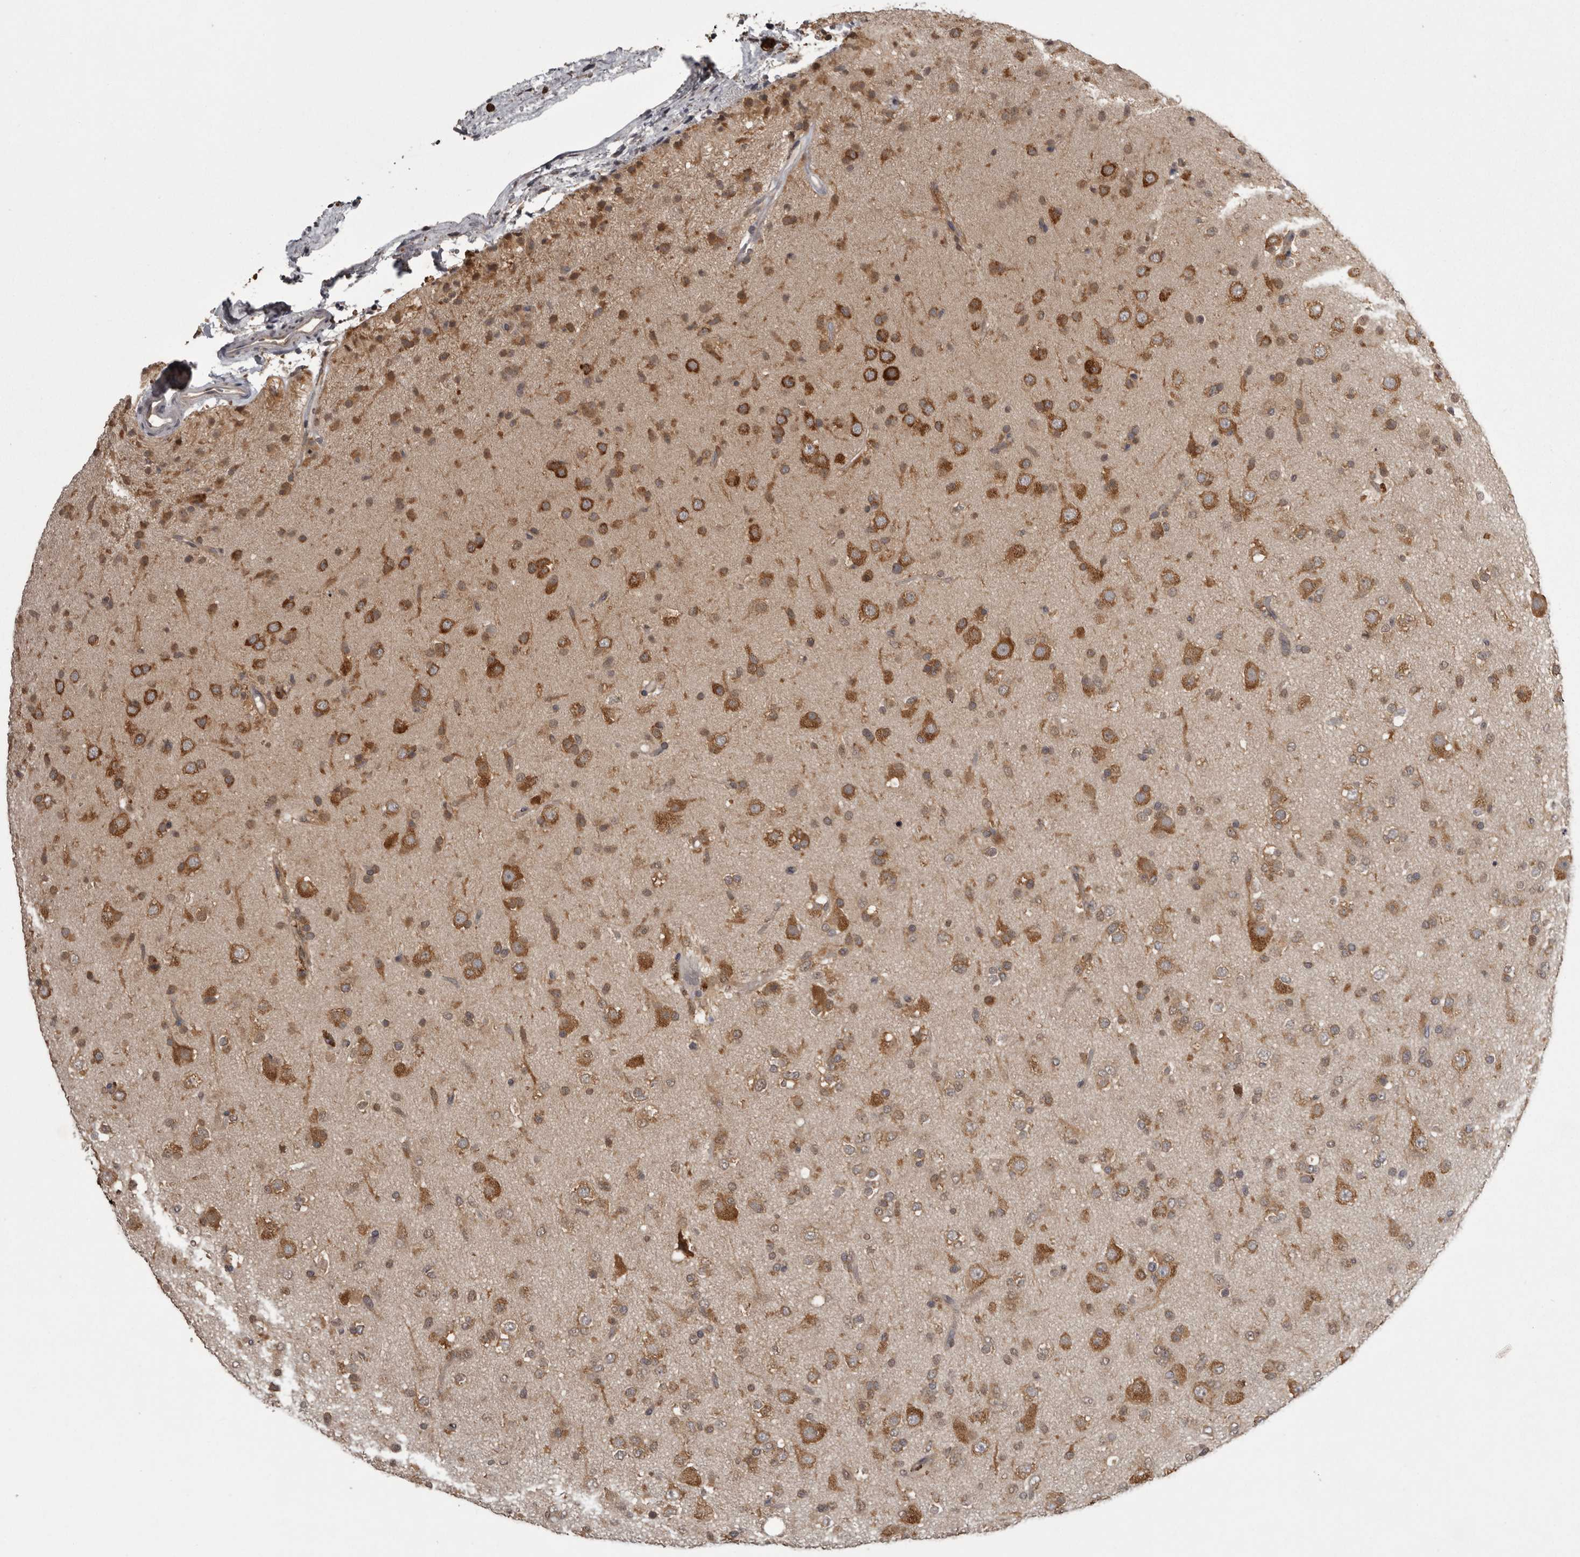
{"staining": {"intensity": "moderate", "quantity": ">75%", "location": "cytoplasmic/membranous"}, "tissue": "glioma", "cell_type": "Tumor cells", "image_type": "cancer", "snomed": [{"axis": "morphology", "description": "Glioma, malignant, Low grade"}, {"axis": "topography", "description": "Brain"}], "caption": "This image reveals immunohistochemistry staining of human glioma, with medium moderate cytoplasmic/membranous expression in about >75% of tumor cells.", "gene": "DARS1", "patient": {"sex": "male", "age": 65}}